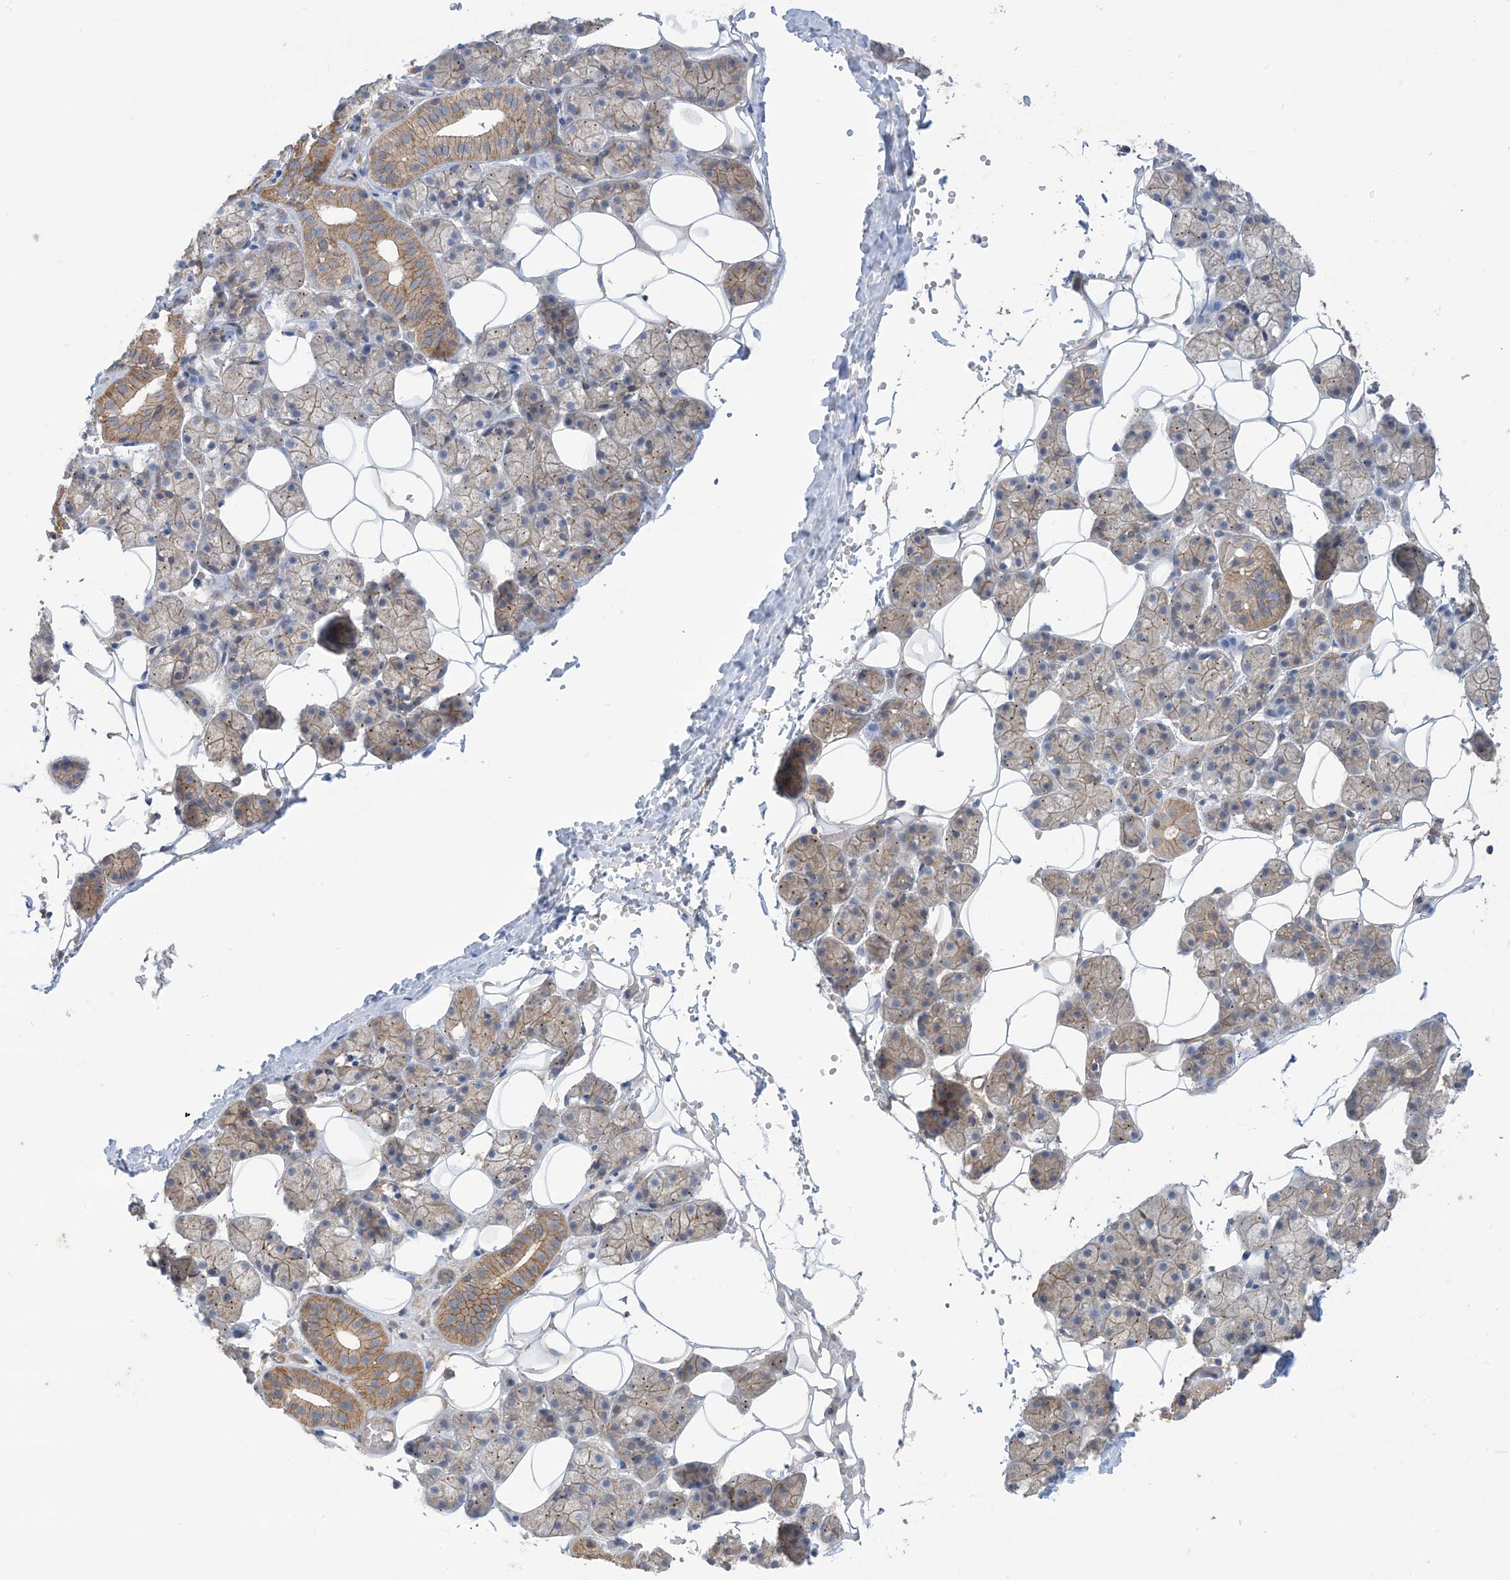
{"staining": {"intensity": "moderate", "quantity": "25%-75%", "location": "cytoplasmic/membranous"}, "tissue": "salivary gland", "cell_type": "Glandular cells", "image_type": "normal", "snomed": [{"axis": "morphology", "description": "Normal tissue, NOS"}, {"axis": "topography", "description": "Salivary gland"}], "caption": "Immunohistochemical staining of unremarkable human salivary gland displays 25%-75% levels of moderate cytoplasmic/membranous protein expression in about 25%-75% of glandular cells. The staining was performed using DAB (3,3'-diaminobenzidine) to visualize the protein expression in brown, while the nuclei were stained in blue with hematoxylin (Magnification: 20x).", "gene": "CCNY", "patient": {"sex": "female", "age": 33}}